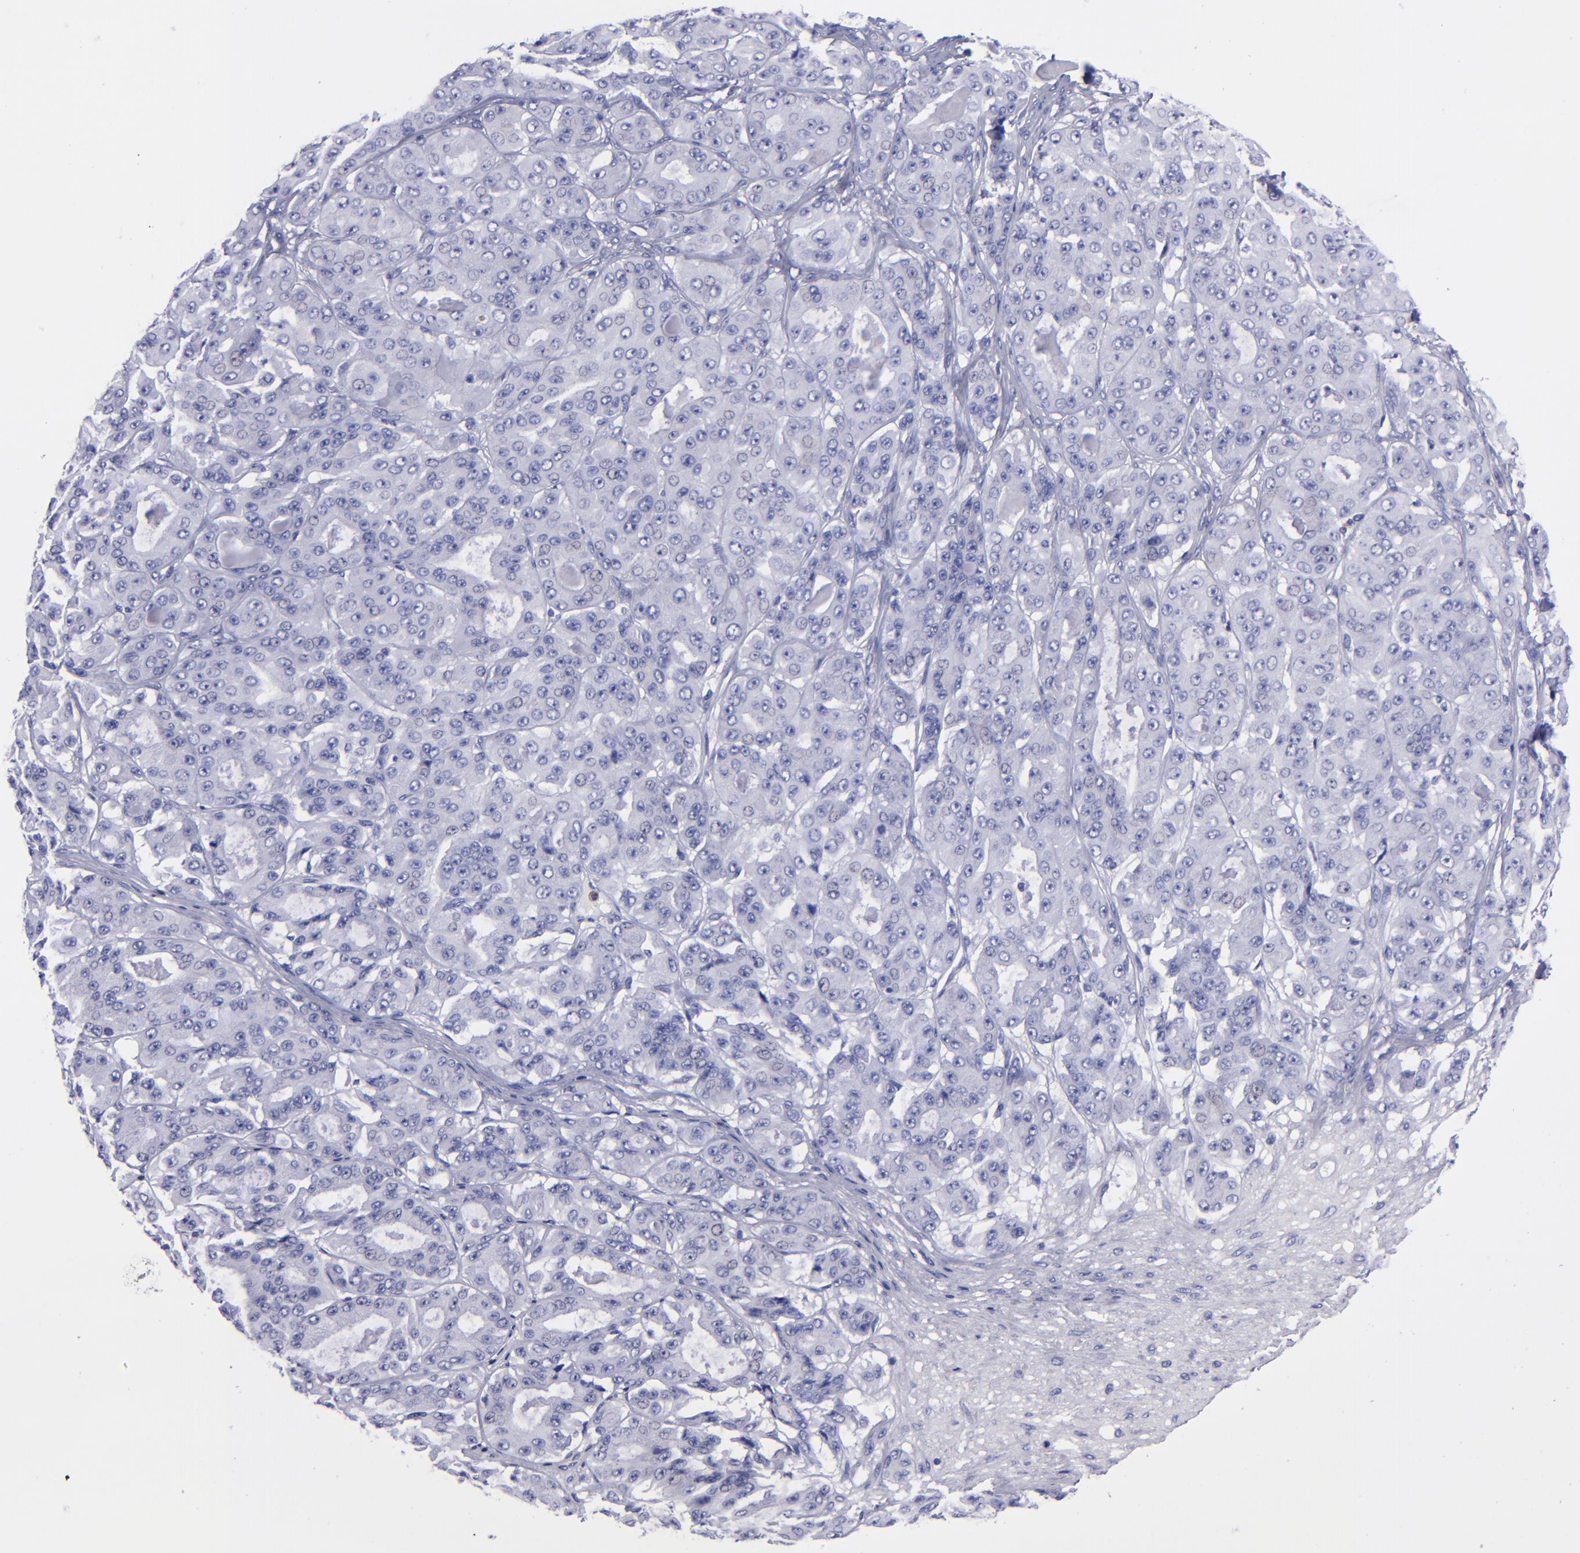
{"staining": {"intensity": "negative", "quantity": "none", "location": "none"}, "tissue": "ovarian cancer", "cell_type": "Tumor cells", "image_type": "cancer", "snomed": [{"axis": "morphology", "description": "Carcinoma, endometroid"}, {"axis": "topography", "description": "Ovary"}], "caption": "Protein analysis of ovarian endometroid carcinoma demonstrates no significant positivity in tumor cells.", "gene": "CR1", "patient": {"sex": "female", "age": 61}}